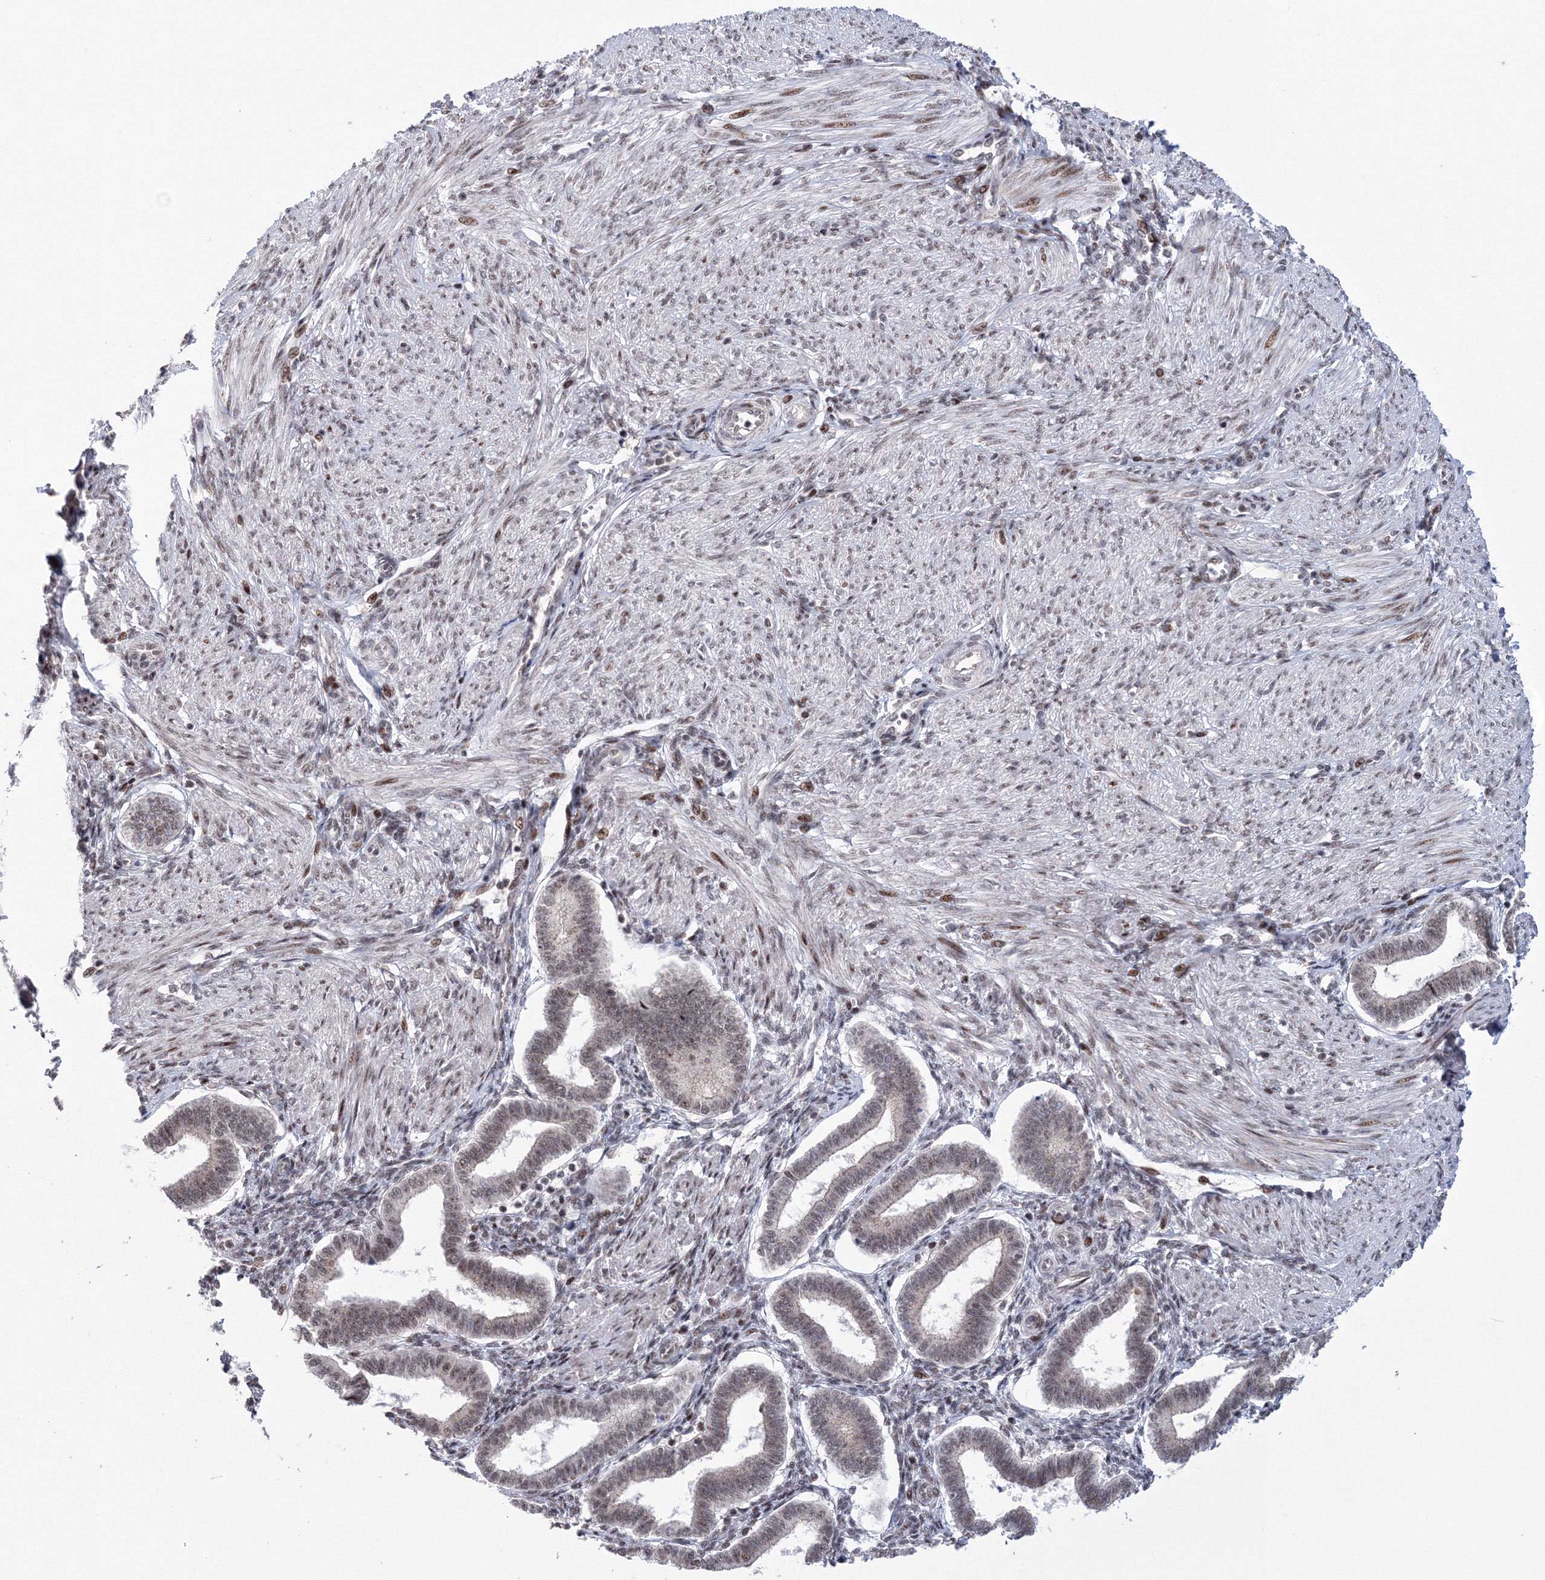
{"staining": {"intensity": "moderate", "quantity": "25%-75%", "location": "nuclear"}, "tissue": "endometrium", "cell_type": "Cells in endometrial stroma", "image_type": "normal", "snomed": [{"axis": "morphology", "description": "Normal tissue, NOS"}, {"axis": "topography", "description": "Endometrium"}], "caption": "Endometrium stained for a protein (brown) exhibits moderate nuclear positive expression in approximately 25%-75% of cells in endometrial stroma.", "gene": "TATDN2", "patient": {"sex": "female", "age": 24}}